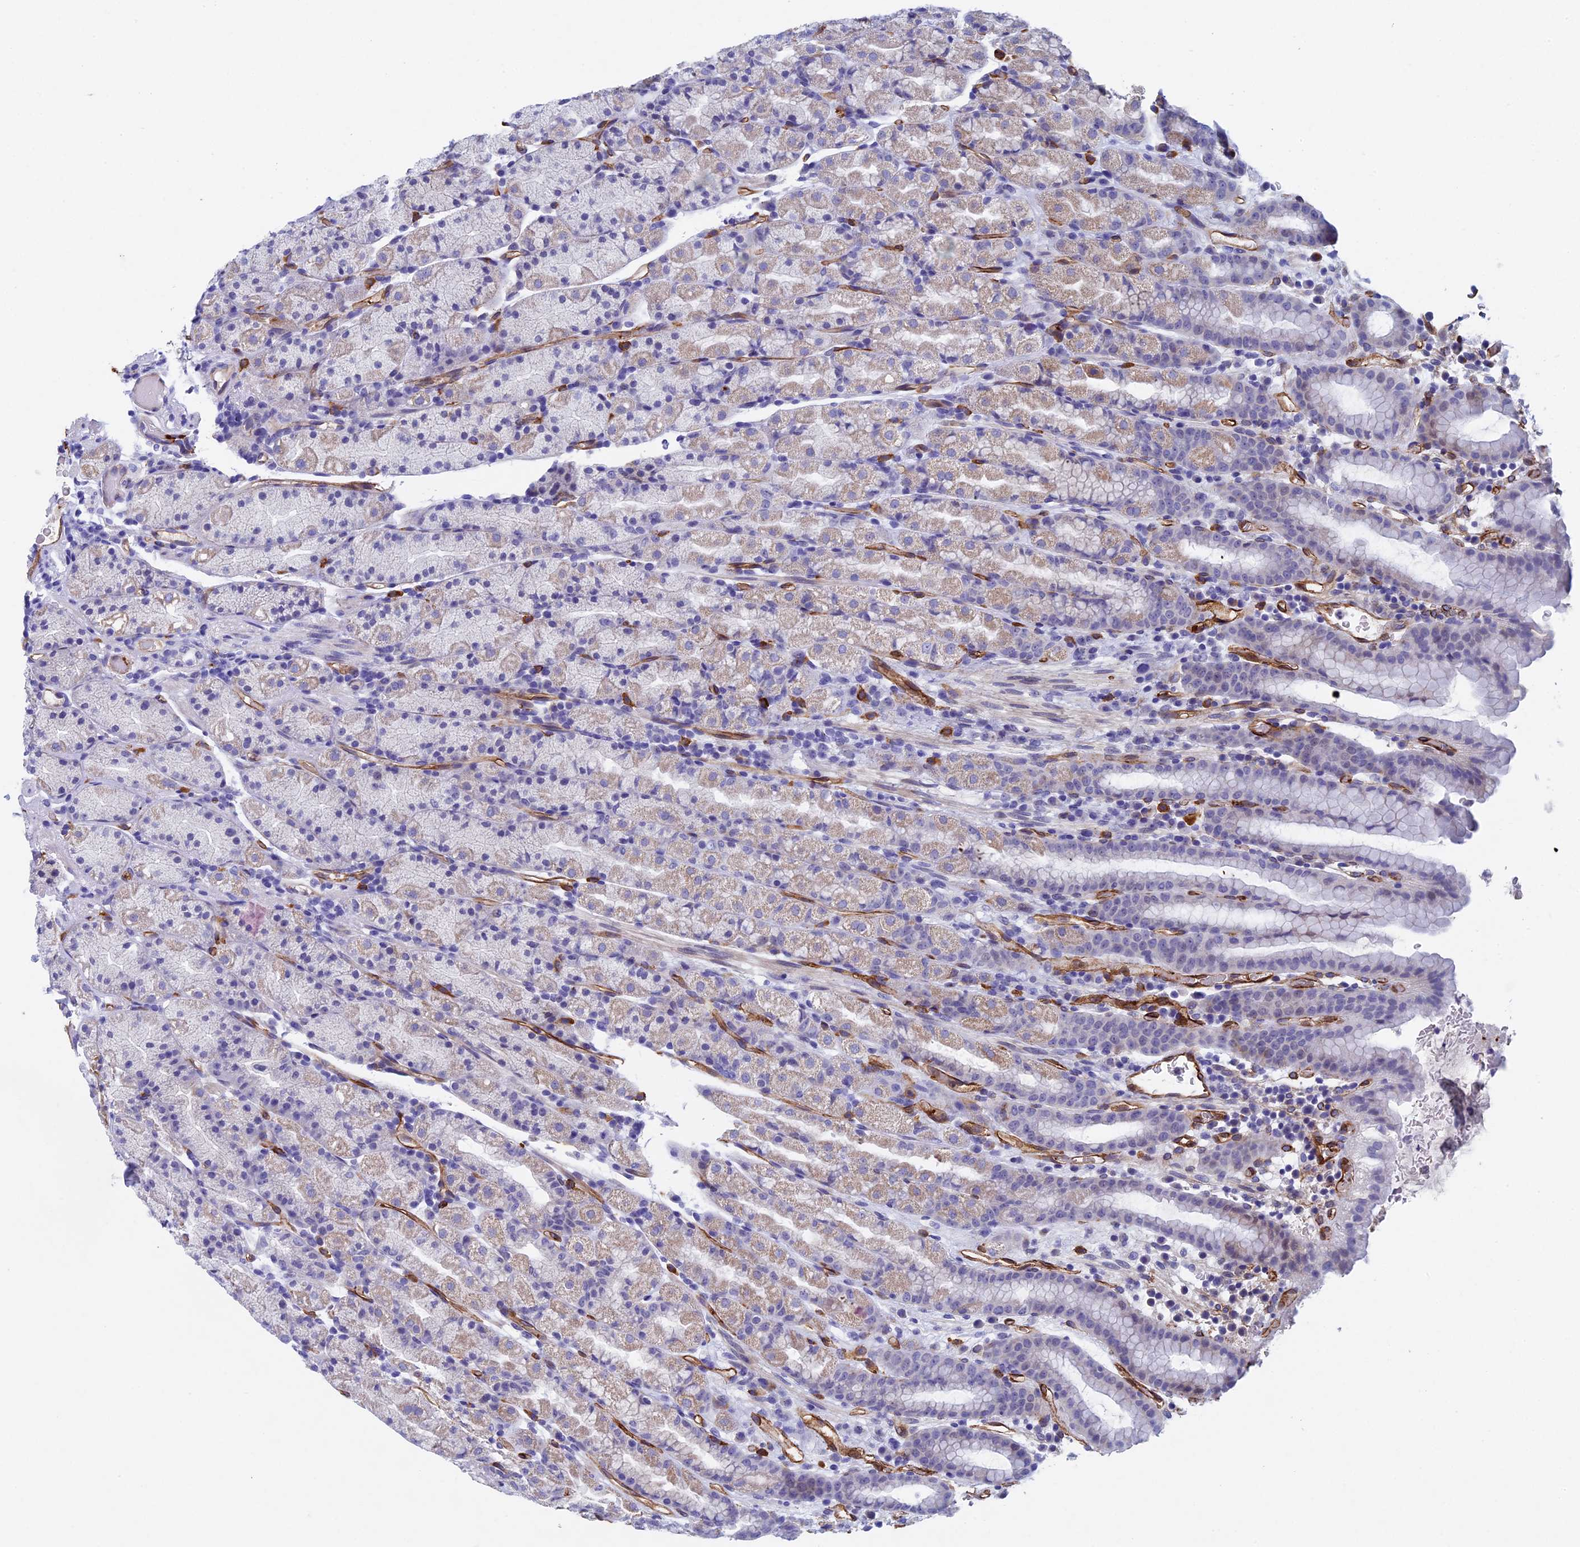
{"staining": {"intensity": "weak", "quantity": "<25%", "location": "cytoplasmic/membranous"}, "tissue": "stomach", "cell_type": "Glandular cells", "image_type": "normal", "snomed": [{"axis": "morphology", "description": "Normal tissue, NOS"}, {"axis": "topography", "description": "Stomach, upper"}, {"axis": "topography", "description": "Stomach, lower"}, {"axis": "topography", "description": "Small intestine"}], "caption": "IHC histopathology image of unremarkable stomach: human stomach stained with DAB shows no significant protein expression in glandular cells.", "gene": "INSYN1", "patient": {"sex": "male", "age": 68}}